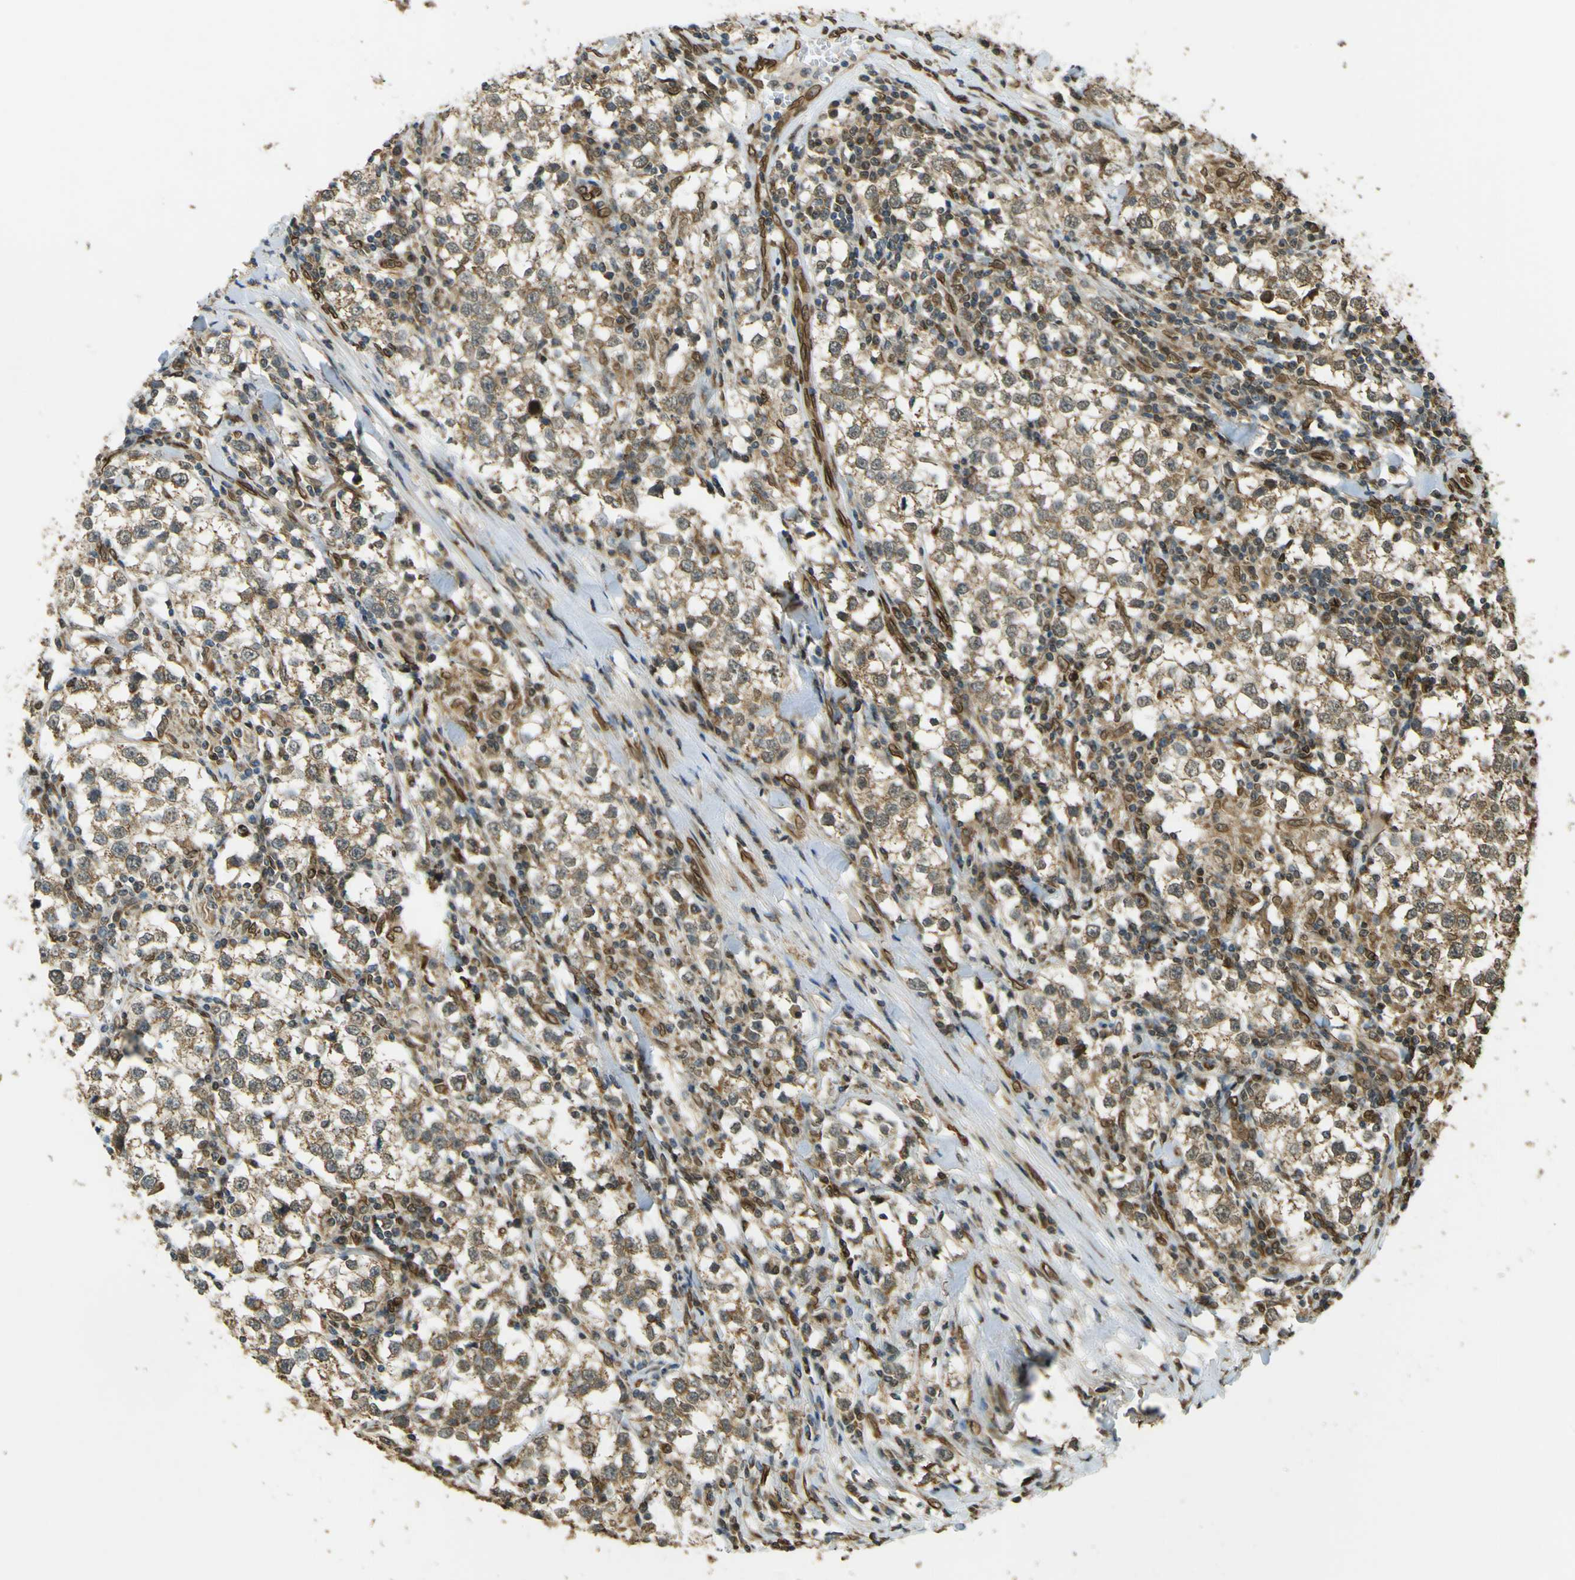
{"staining": {"intensity": "moderate", "quantity": ">75%", "location": "cytoplasmic/membranous"}, "tissue": "testis cancer", "cell_type": "Tumor cells", "image_type": "cancer", "snomed": [{"axis": "morphology", "description": "Seminoma, NOS"}, {"axis": "morphology", "description": "Carcinoma, Embryonal, NOS"}, {"axis": "topography", "description": "Testis"}], "caption": "Human testis embryonal carcinoma stained for a protein (brown) reveals moderate cytoplasmic/membranous positive expression in about >75% of tumor cells.", "gene": "GALNT1", "patient": {"sex": "male", "age": 36}}